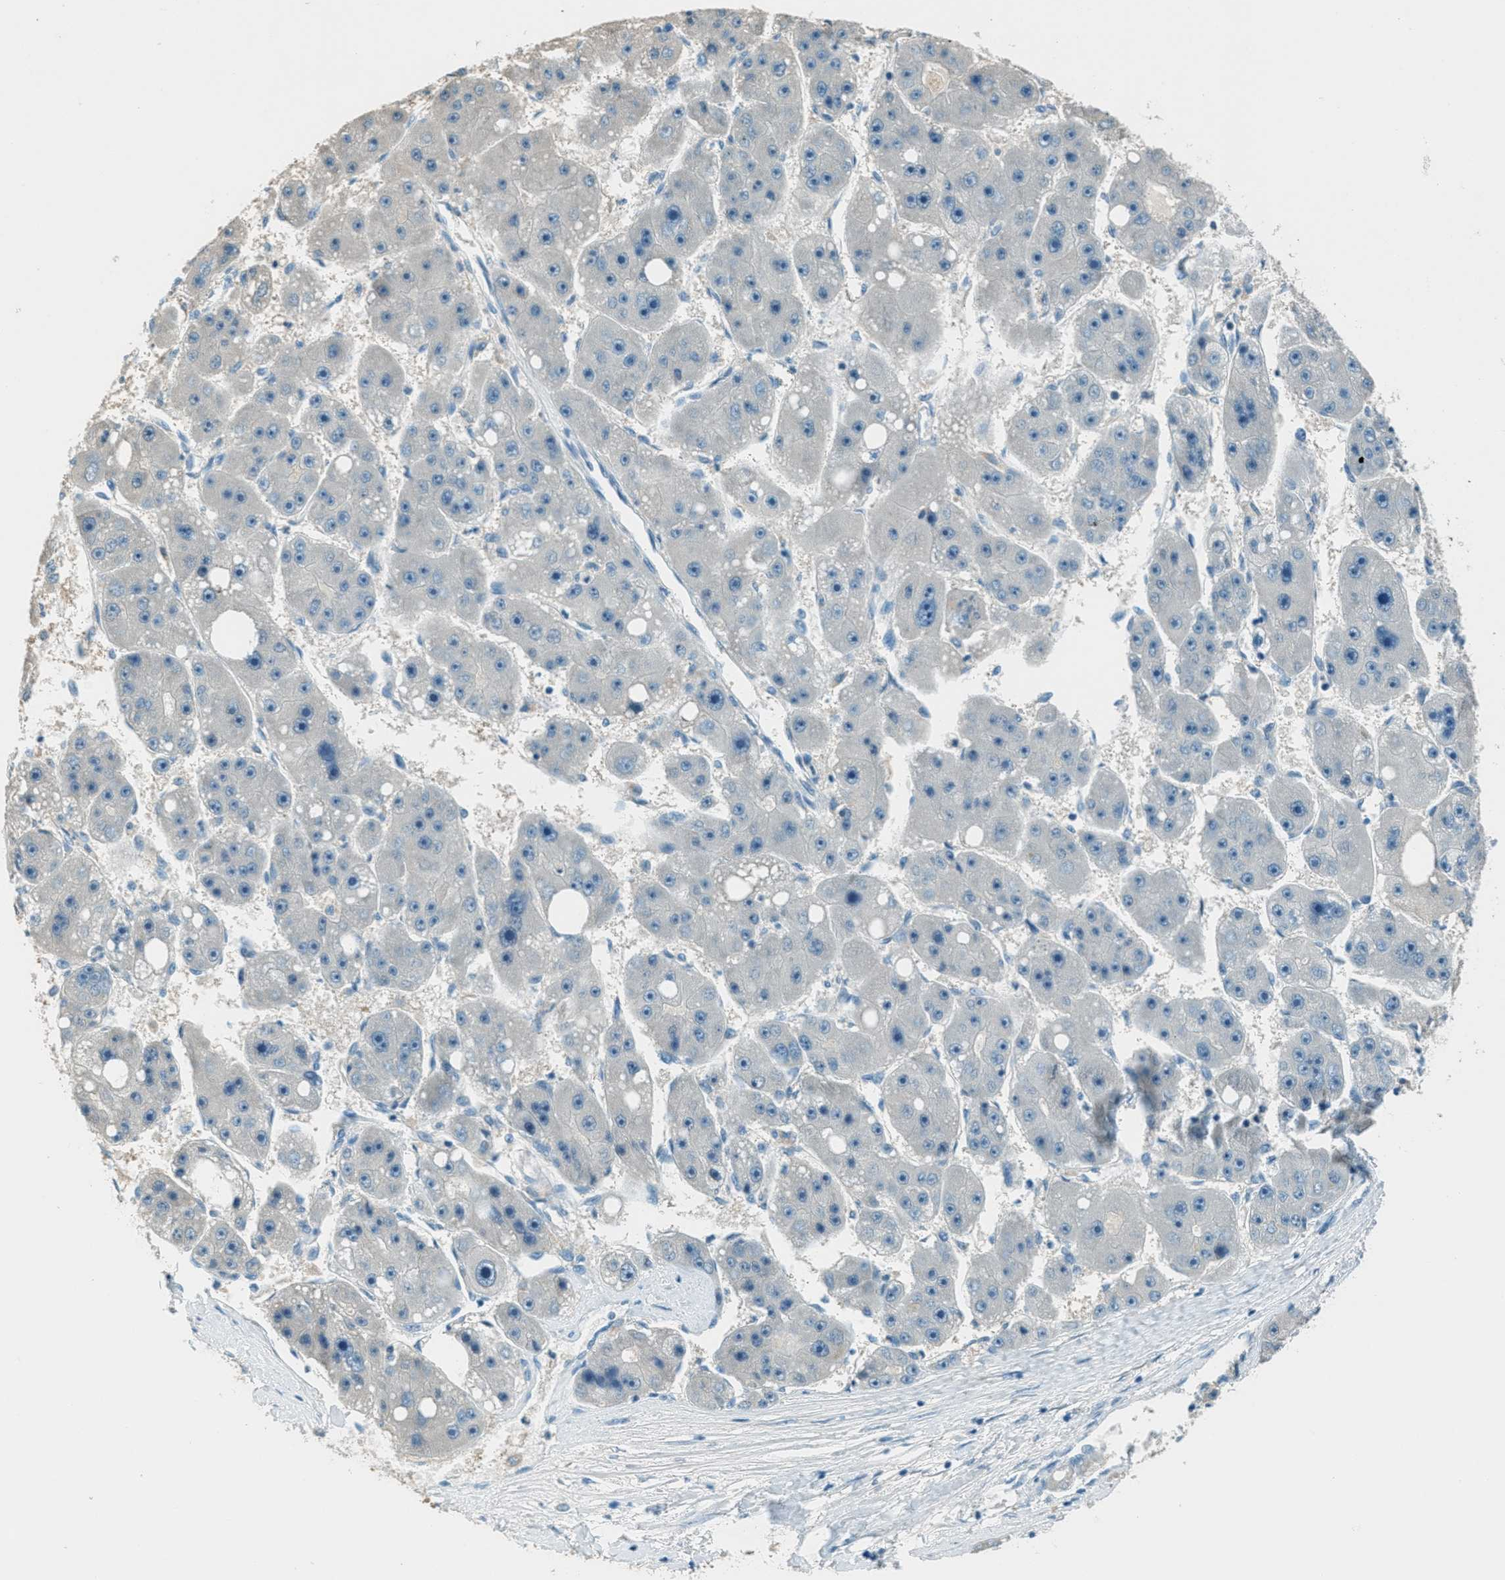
{"staining": {"intensity": "negative", "quantity": "none", "location": "none"}, "tissue": "liver cancer", "cell_type": "Tumor cells", "image_type": "cancer", "snomed": [{"axis": "morphology", "description": "Carcinoma, Hepatocellular, NOS"}, {"axis": "topography", "description": "Liver"}], "caption": "Immunohistochemical staining of liver hepatocellular carcinoma reveals no significant positivity in tumor cells. Nuclei are stained in blue.", "gene": "MSLN", "patient": {"sex": "female", "age": 61}}